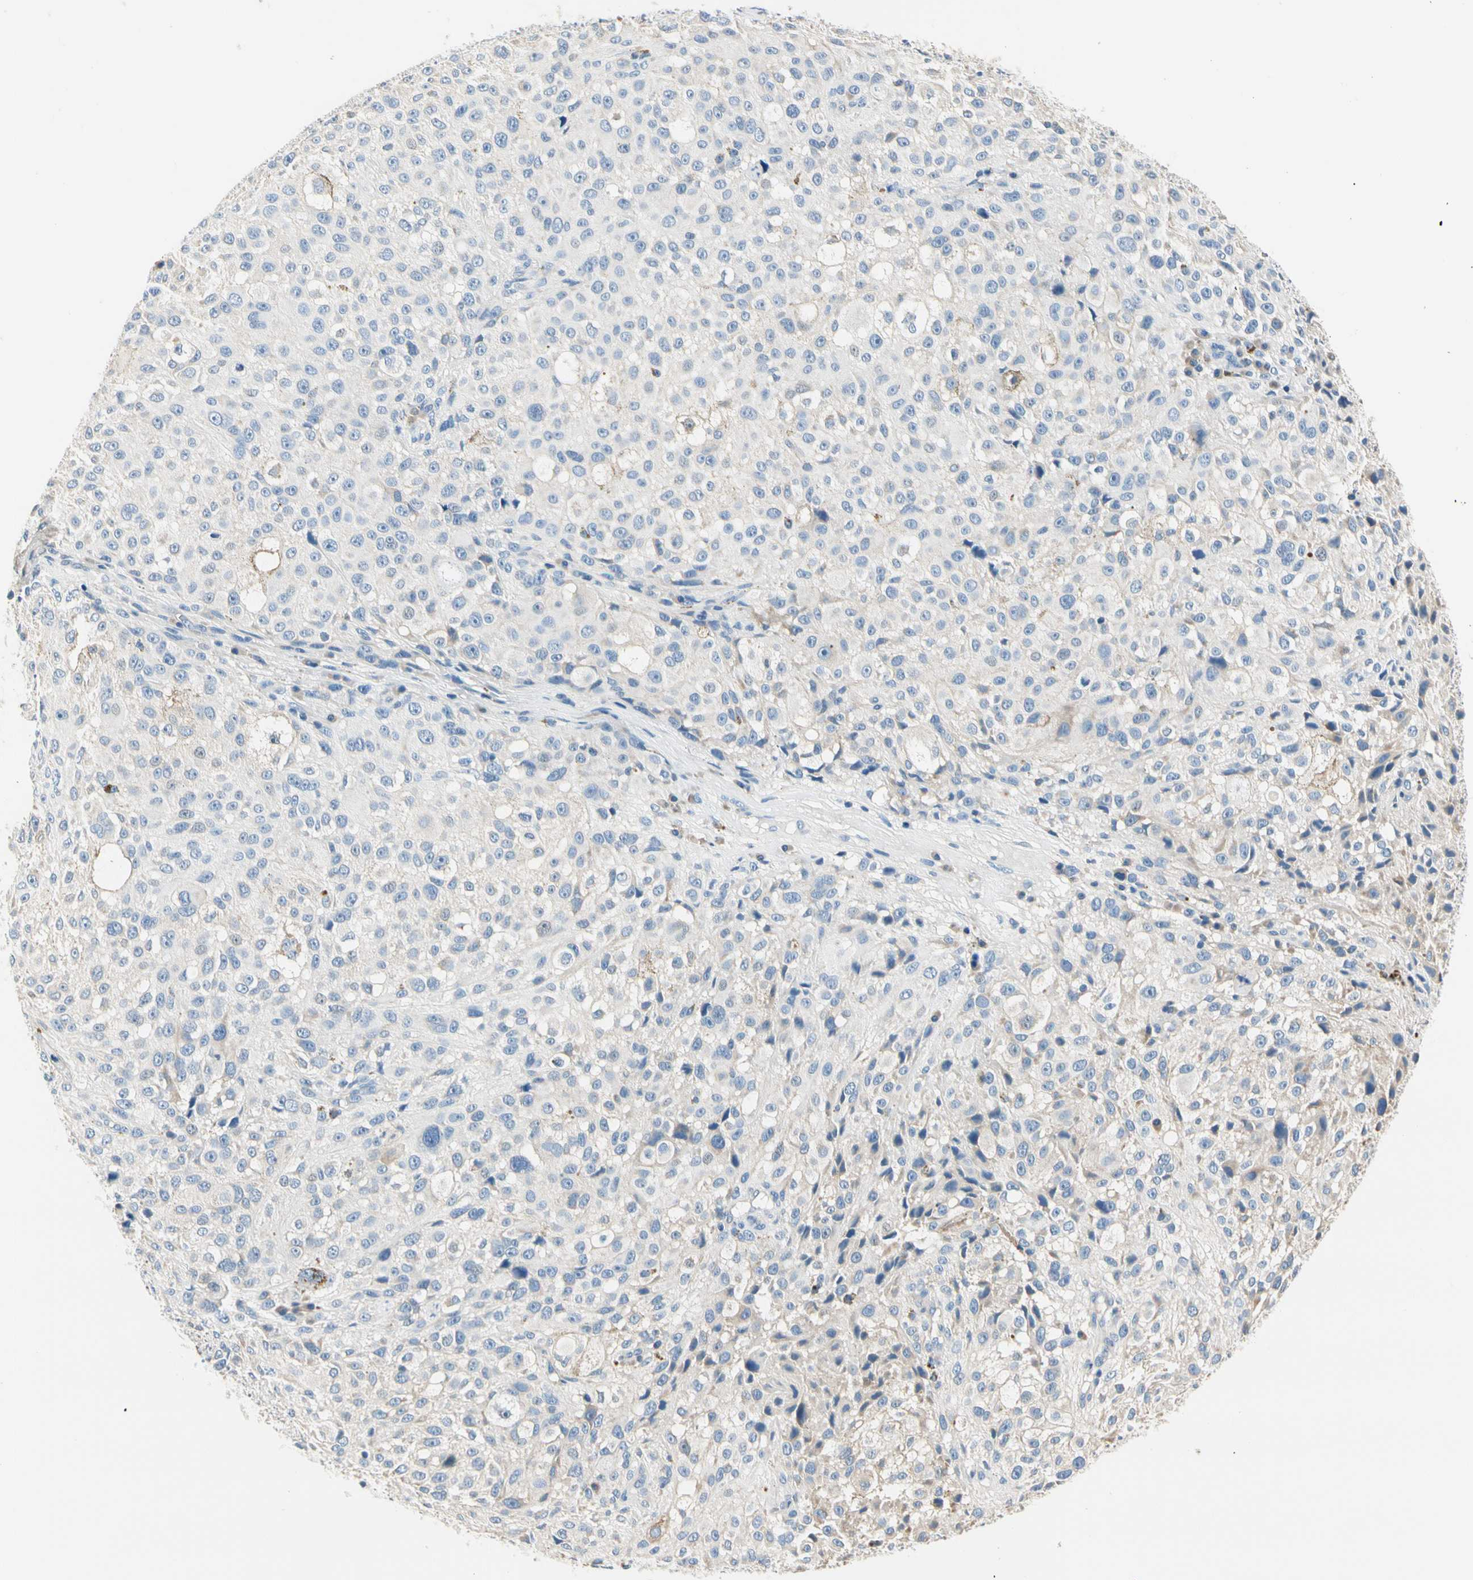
{"staining": {"intensity": "negative", "quantity": "none", "location": "none"}, "tissue": "melanoma", "cell_type": "Tumor cells", "image_type": "cancer", "snomed": [{"axis": "morphology", "description": "Necrosis, NOS"}, {"axis": "morphology", "description": "Malignant melanoma, NOS"}, {"axis": "topography", "description": "Skin"}], "caption": "The photomicrograph displays no significant staining in tumor cells of malignant melanoma.", "gene": "TGFBR3", "patient": {"sex": "female", "age": 87}}